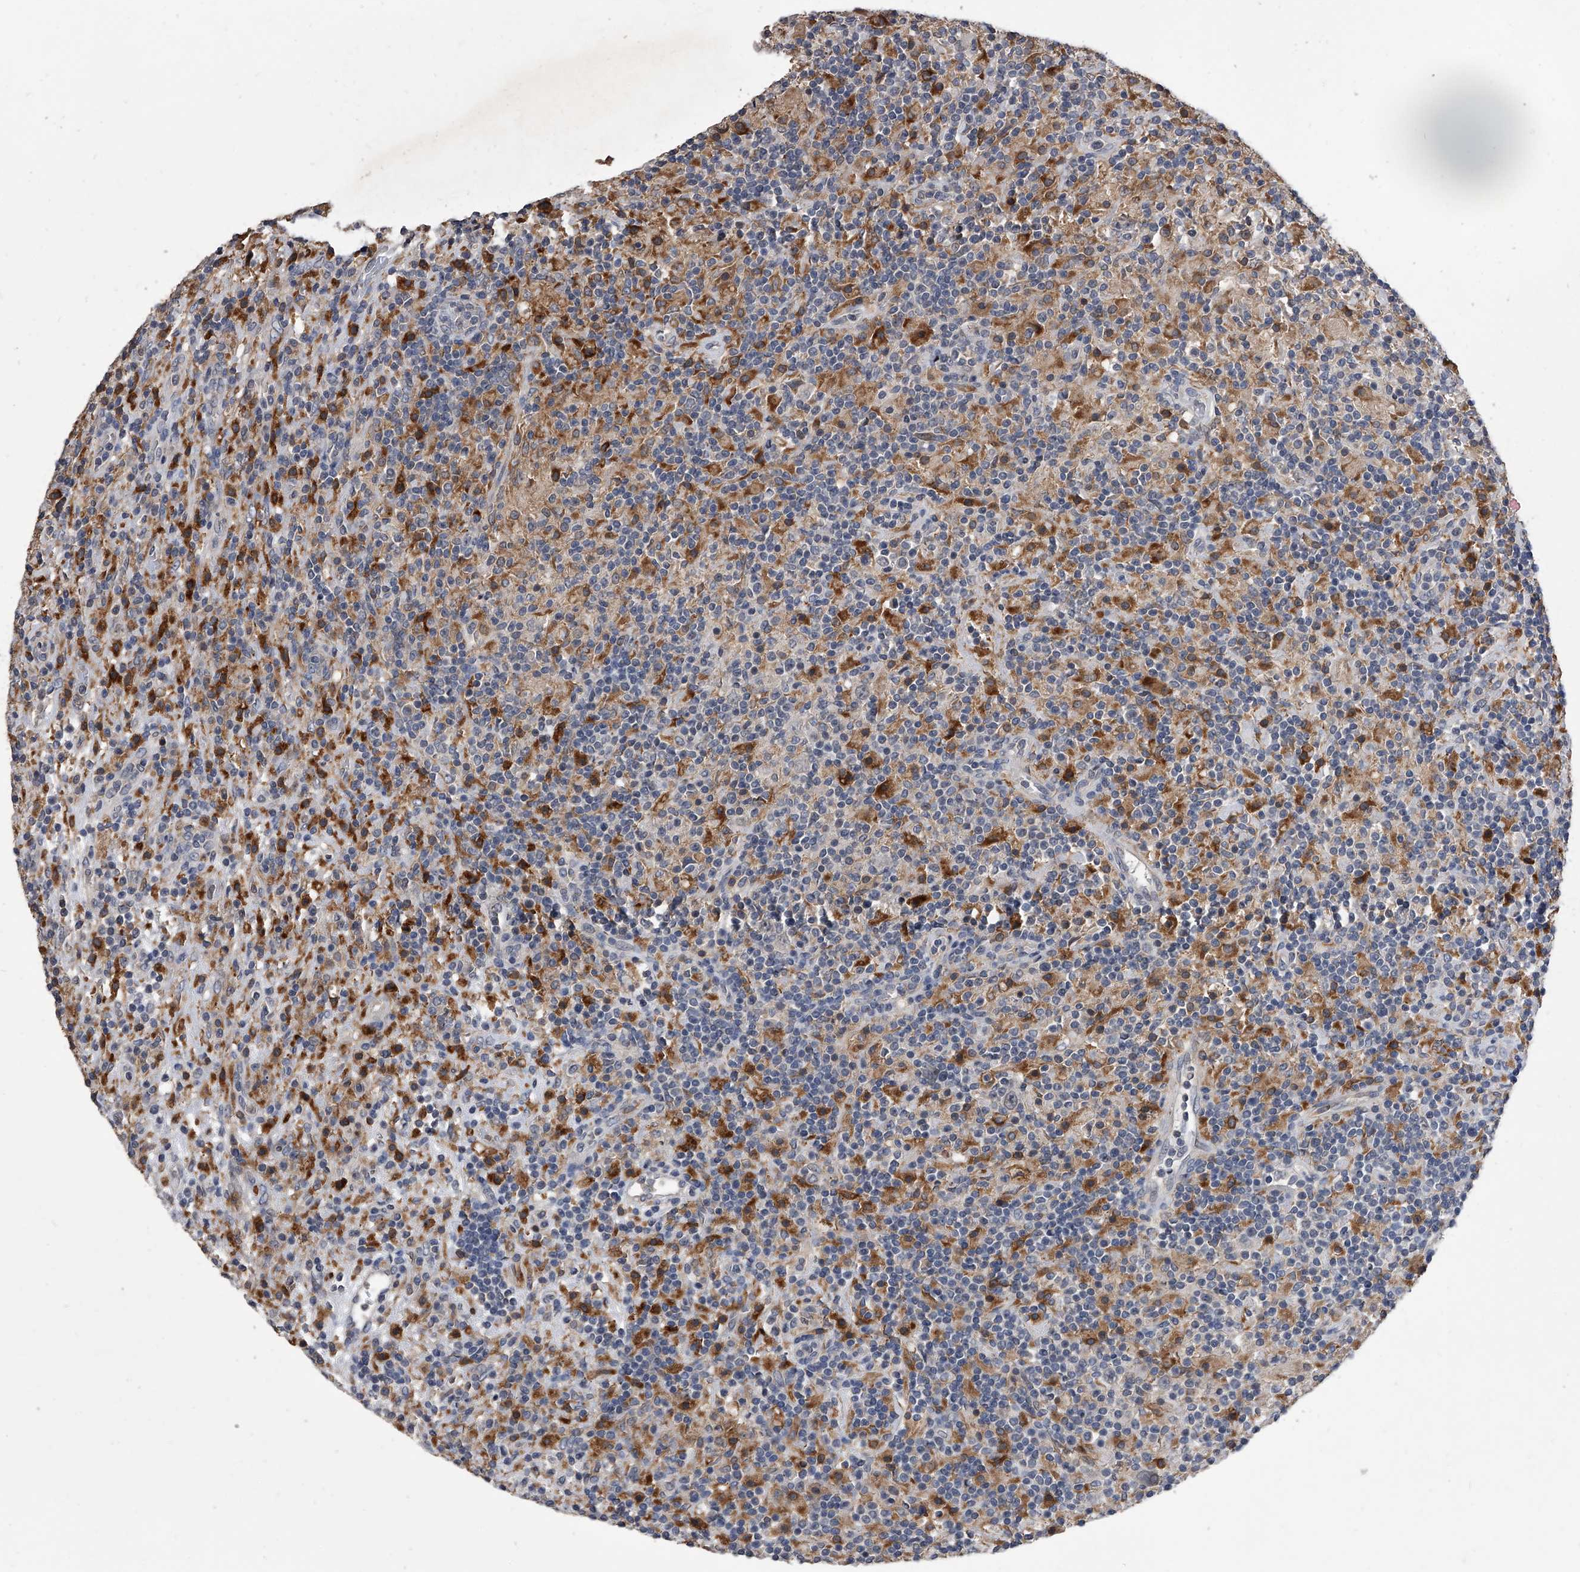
{"staining": {"intensity": "negative", "quantity": "none", "location": "none"}, "tissue": "lymphoma", "cell_type": "Tumor cells", "image_type": "cancer", "snomed": [{"axis": "morphology", "description": "Hodgkin's disease, NOS"}, {"axis": "topography", "description": "Lymph node"}], "caption": "Hodgkin's disease was stained to show a protein in brown. There is no significant staining in tumor cells.", "gene": "MAP4K3", "patient": {"sex": "male", "age": 70}}